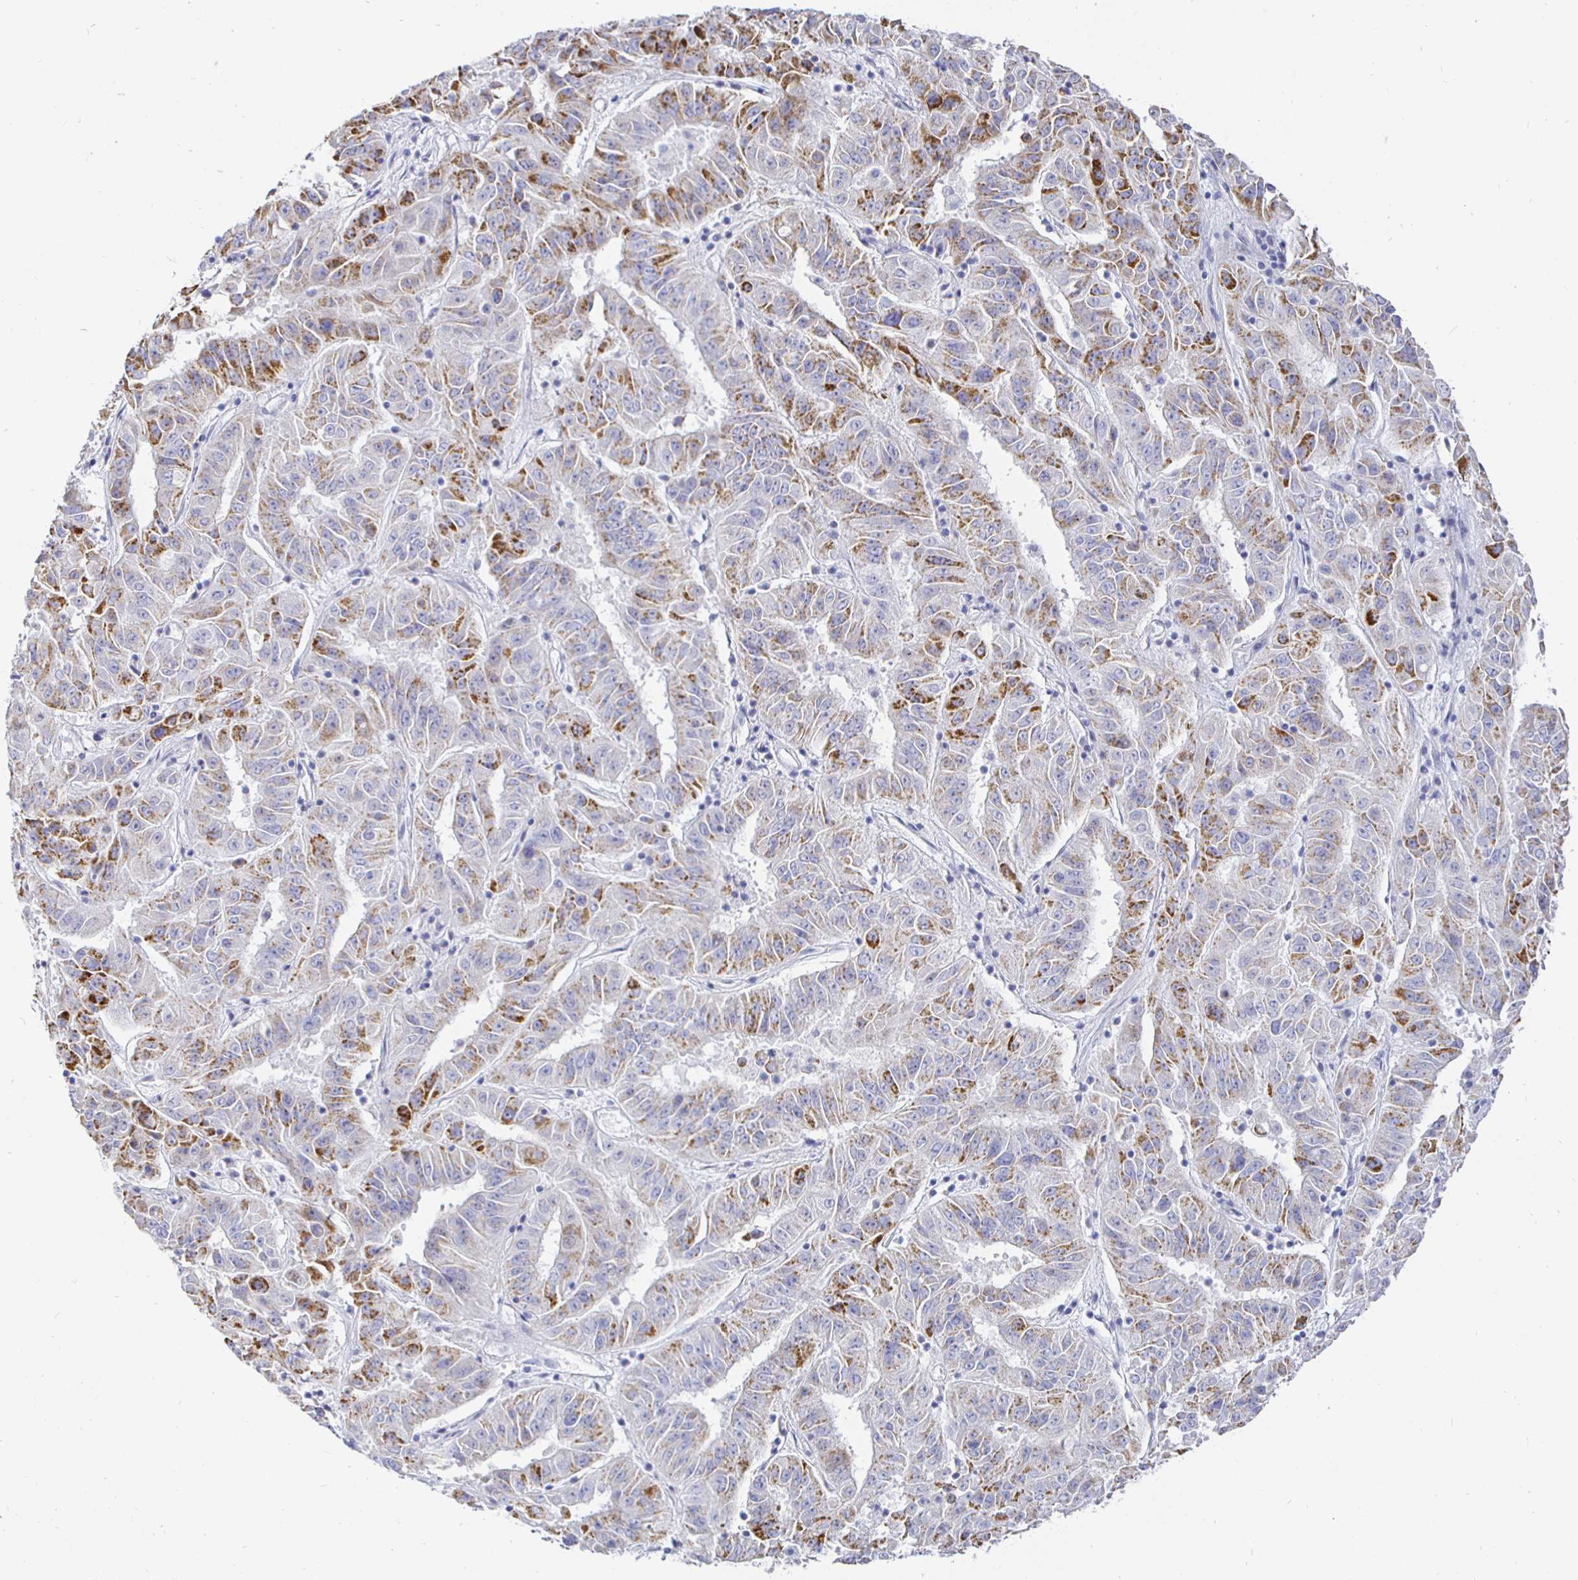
{"staining": {"intensity": "moderate", "quantity": "25%-75%", "location": "cytoplasmic/membranous"}, "tissue": "pancreatic cancer", "cell_type": "Tumor cells", "image_type": "cancer", "snomed": [{"axis": "morphology", "description": "Adenocarcinoma, NOS"}, {"axis": "topography", "description": "Pancreas"}], "caption": "A high-resolution image shows immunohistochemistry (IHC) staining of pancreatic cancer, which reveals moderate cytoplasmic/membranous expression in approximately 25%-75% of tumor cells.", "gene": "CR2", "patient": {"sex": "male", "age": 63}}